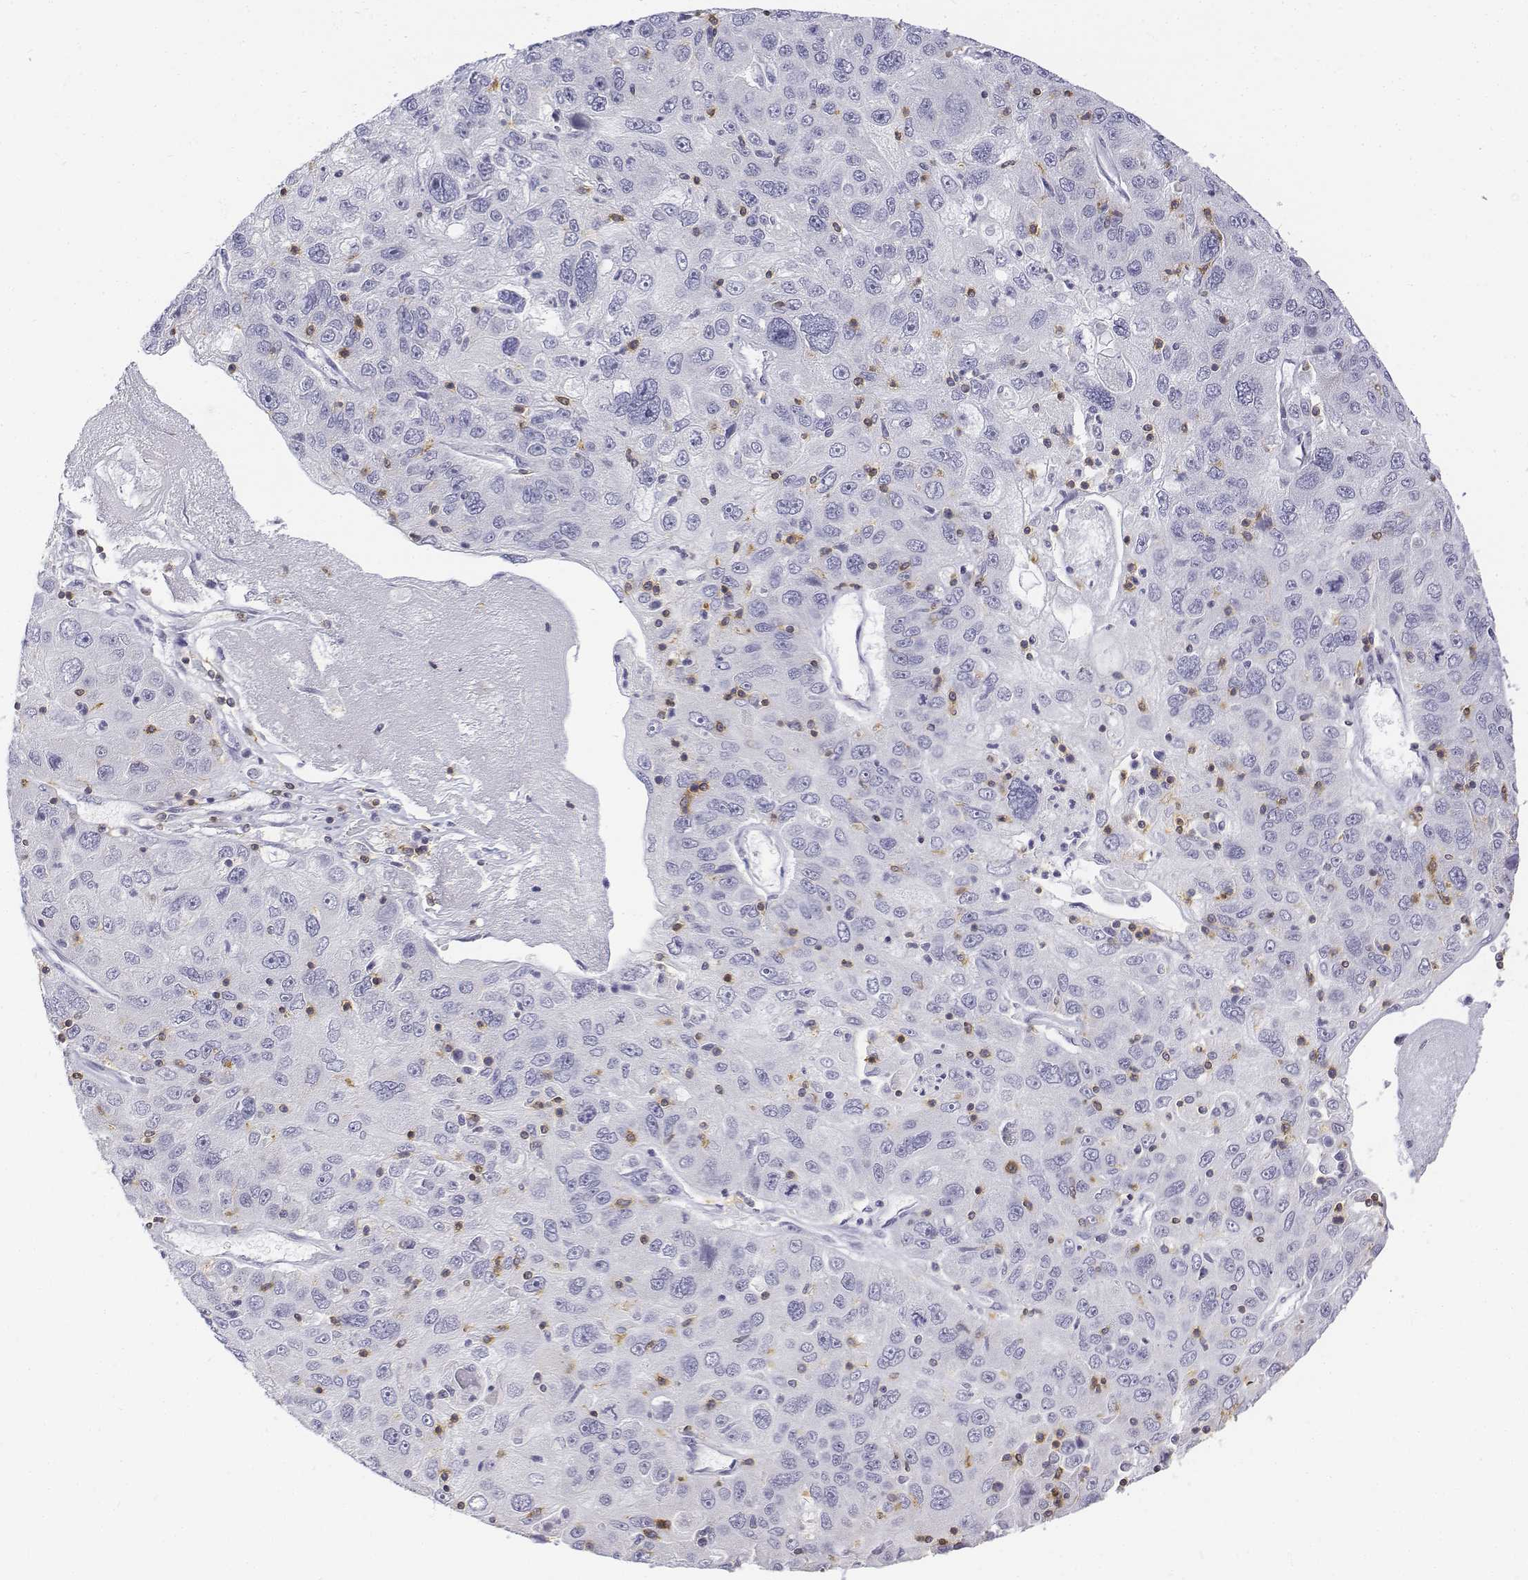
{"staining": {"intensity": "negative", "quantity": "none", "location": "none"}, "tissue": "stomach cancer", "cell_type": "Tumor cells", "image_type": "cancer", "snomed": [{"axis": "morphology", "description": "Adenocarcinoma, NOS"}, {"axis": "topography", "description": "Stomach"}], "caption": "DAB immunohistochemical staining of adenocarcinoma (stomach) displays no significant expression in tumor cells.", "gene": "CD3E", "patient": {"sex": "male", "age": 56}}